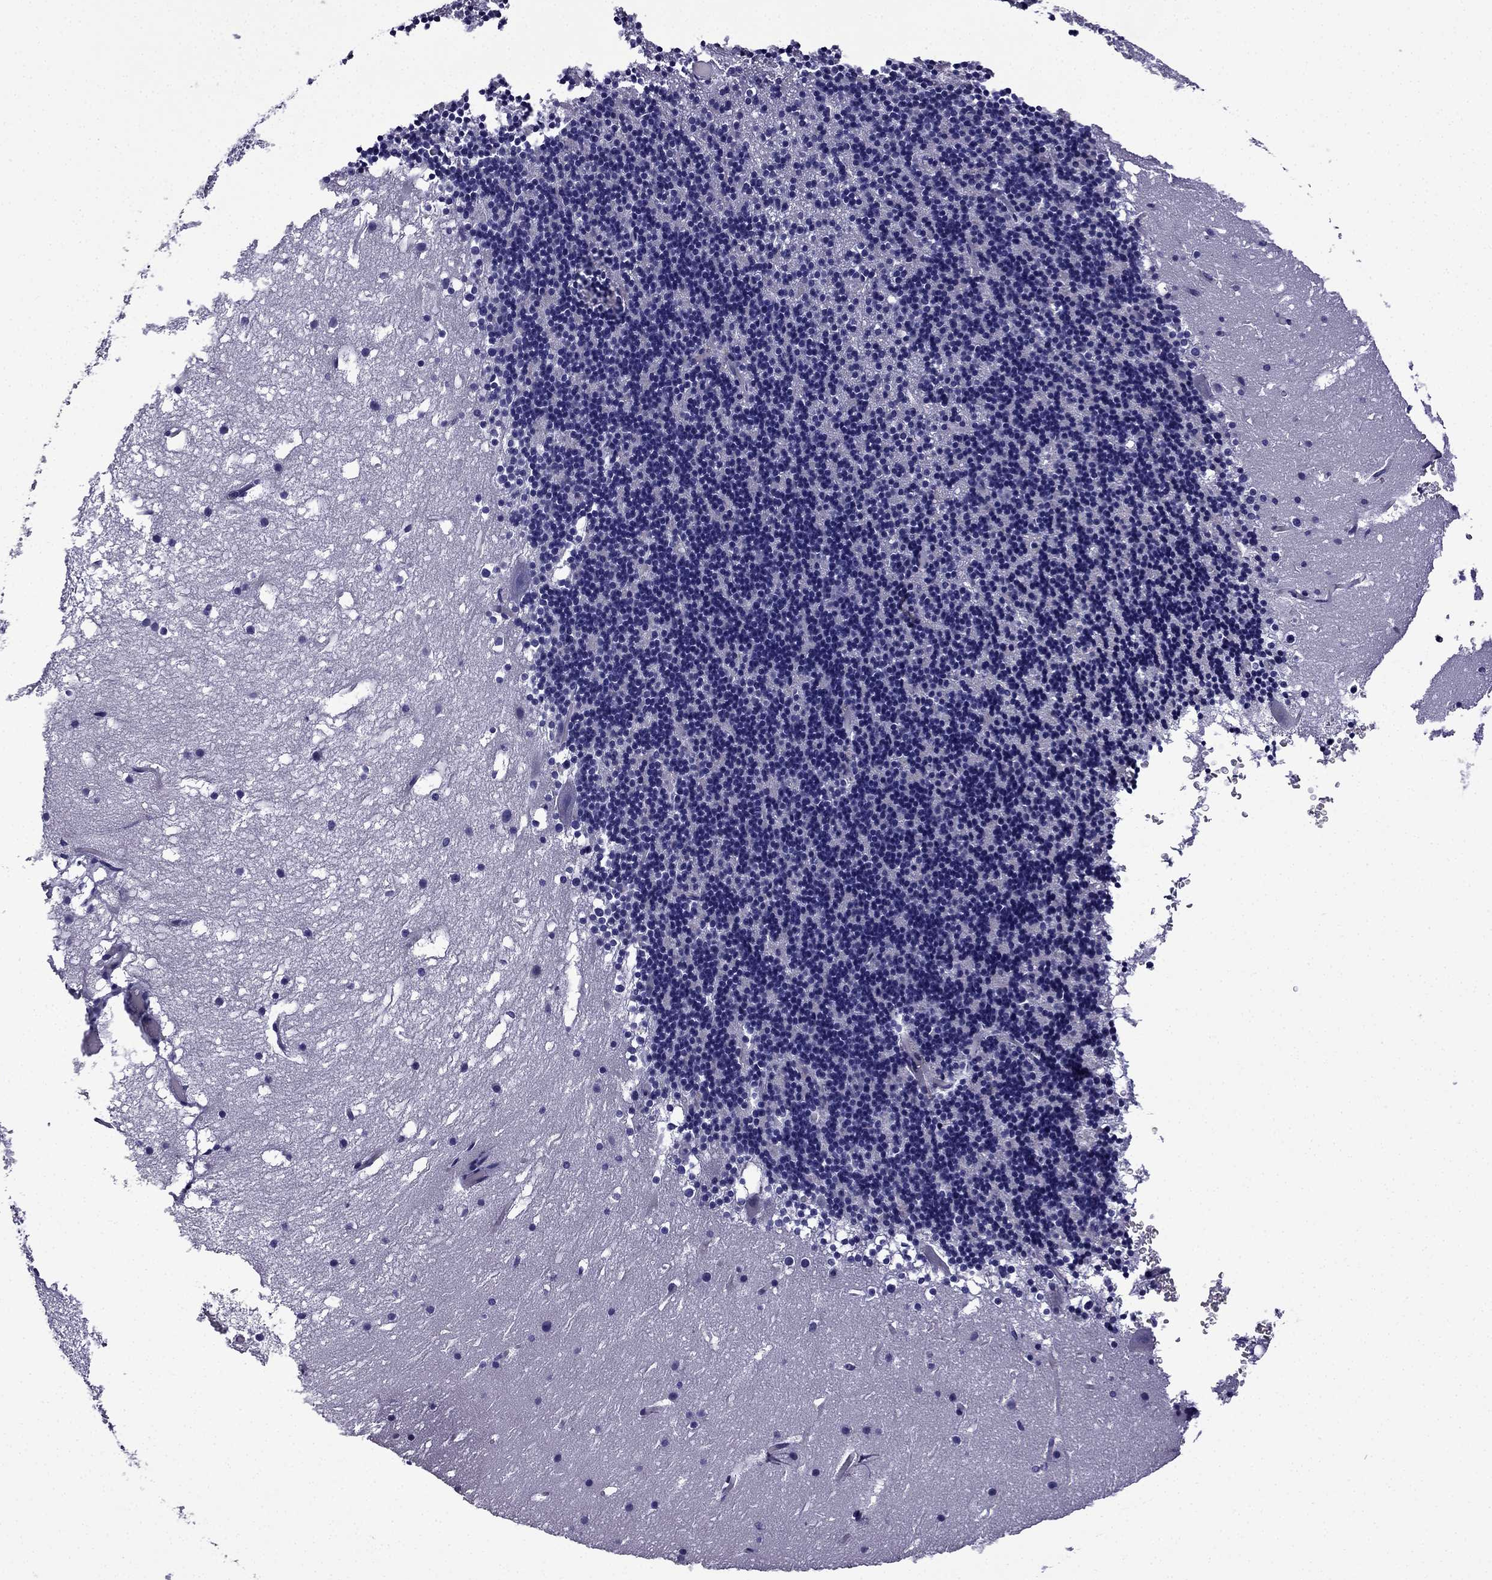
{"staining": {"intensity": "negative", "quantity": "none", "location": "none"}, "tissue": "cerebellum", "cell_type": "Cells in granular layer", "image_type": "normal", "snomed": [{"axis": "morphology", "description": "Normal tissue, NOS"}, {"axis": "topography", "description": "Cerebellum"}], "caption": "This is an immunohistochemistry (IHC) image of normal human cerebellum. There is no staining in cells in granular layer.", "gene": "POM121L12", "patient": {"sex": "male", "age": 37}}